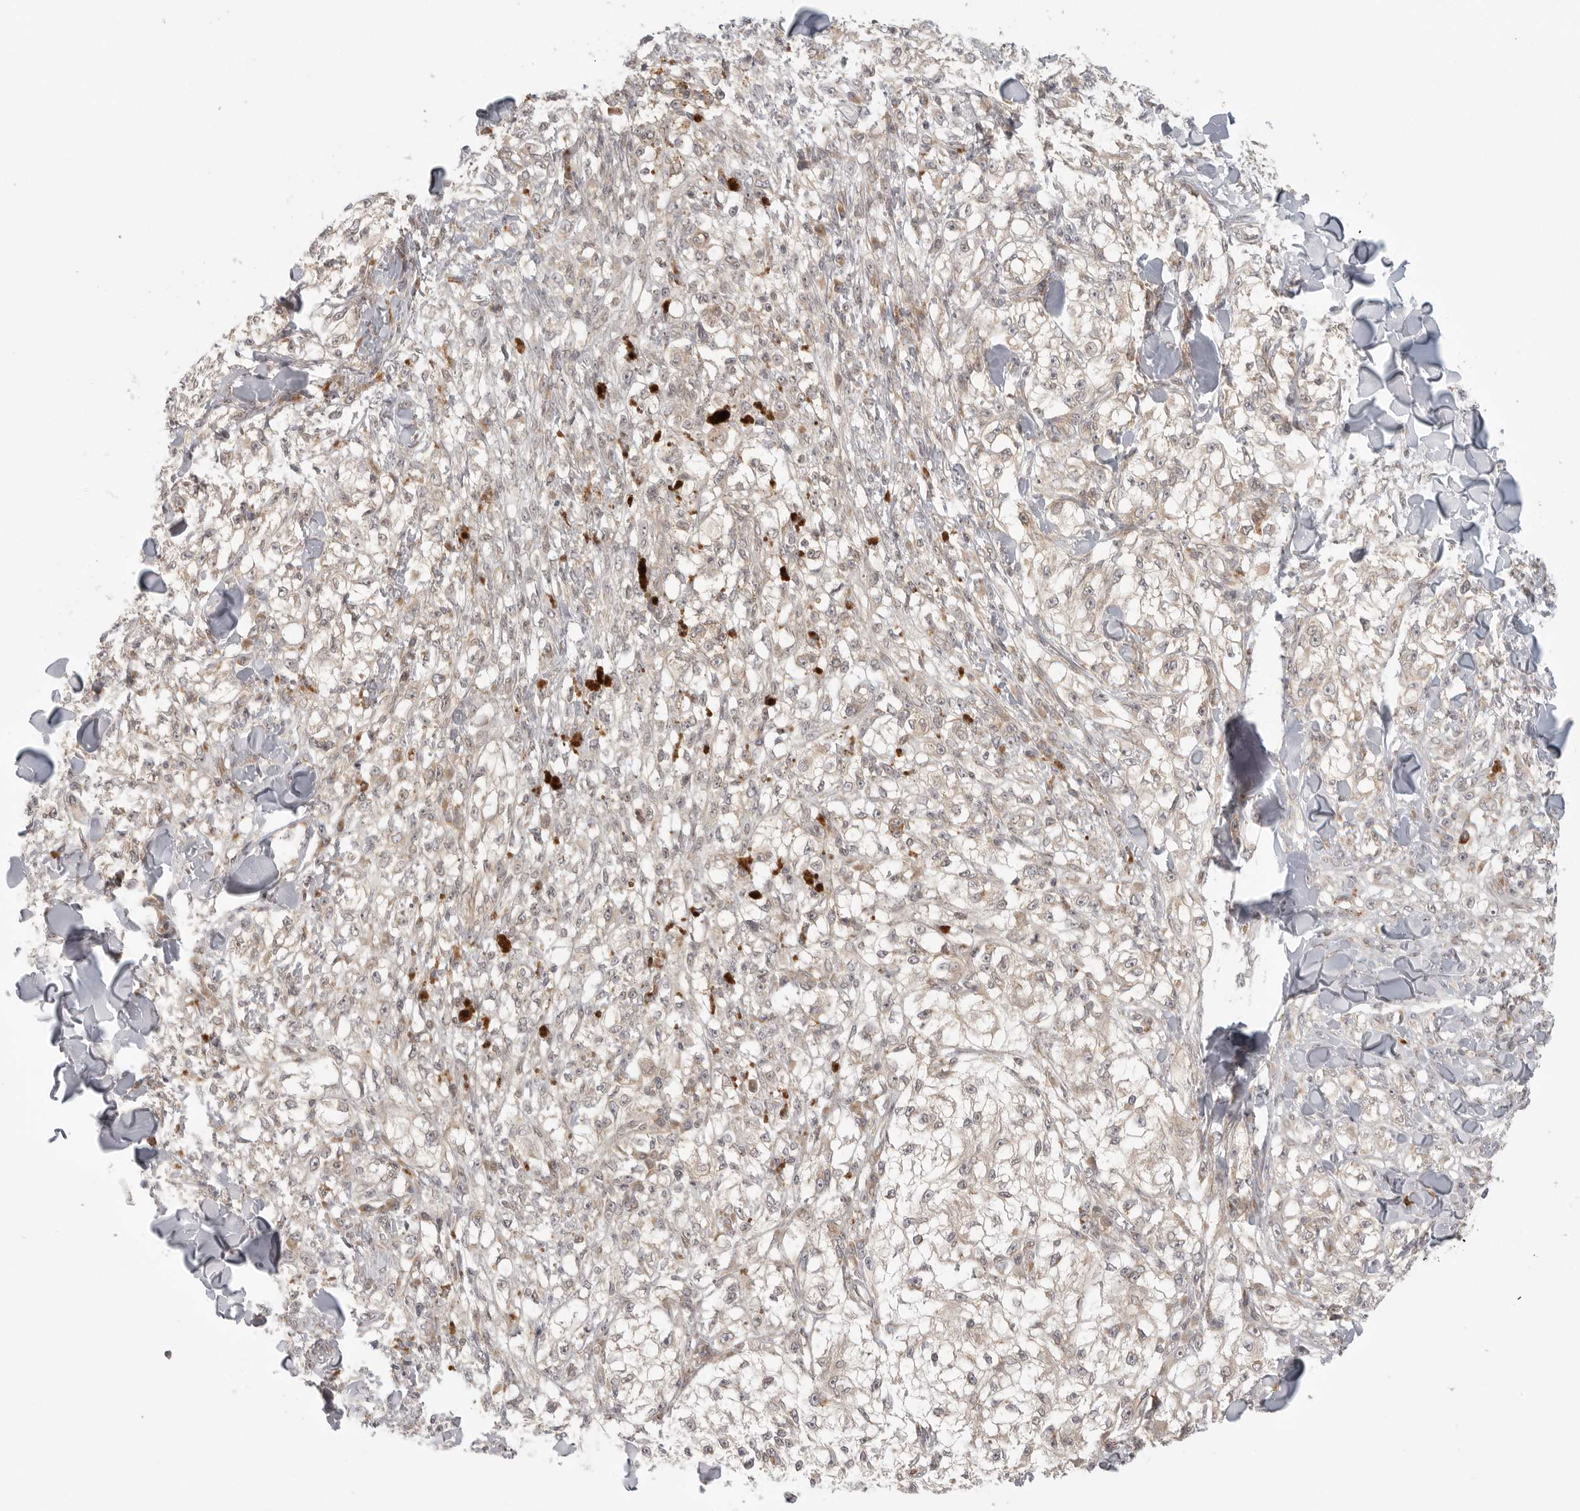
{"staining": {"intensity": "negative", "quantity": "none", "location": "none"}, "tissue": "melanoma", "cell_type": "Tumor cells", "image_type": "cancer", "snomed": [{"axis": "morphology", "description": "Malignant melanoma, NOS"}, {"axis": "topography", "description": "Skin of head"}], "caption": "A histopathology image of melanoma stained for a protein exhibits no brown staining in tumor cells.", "gene": "CCPG1", "patient": {"sex": "male", "age": 83}}